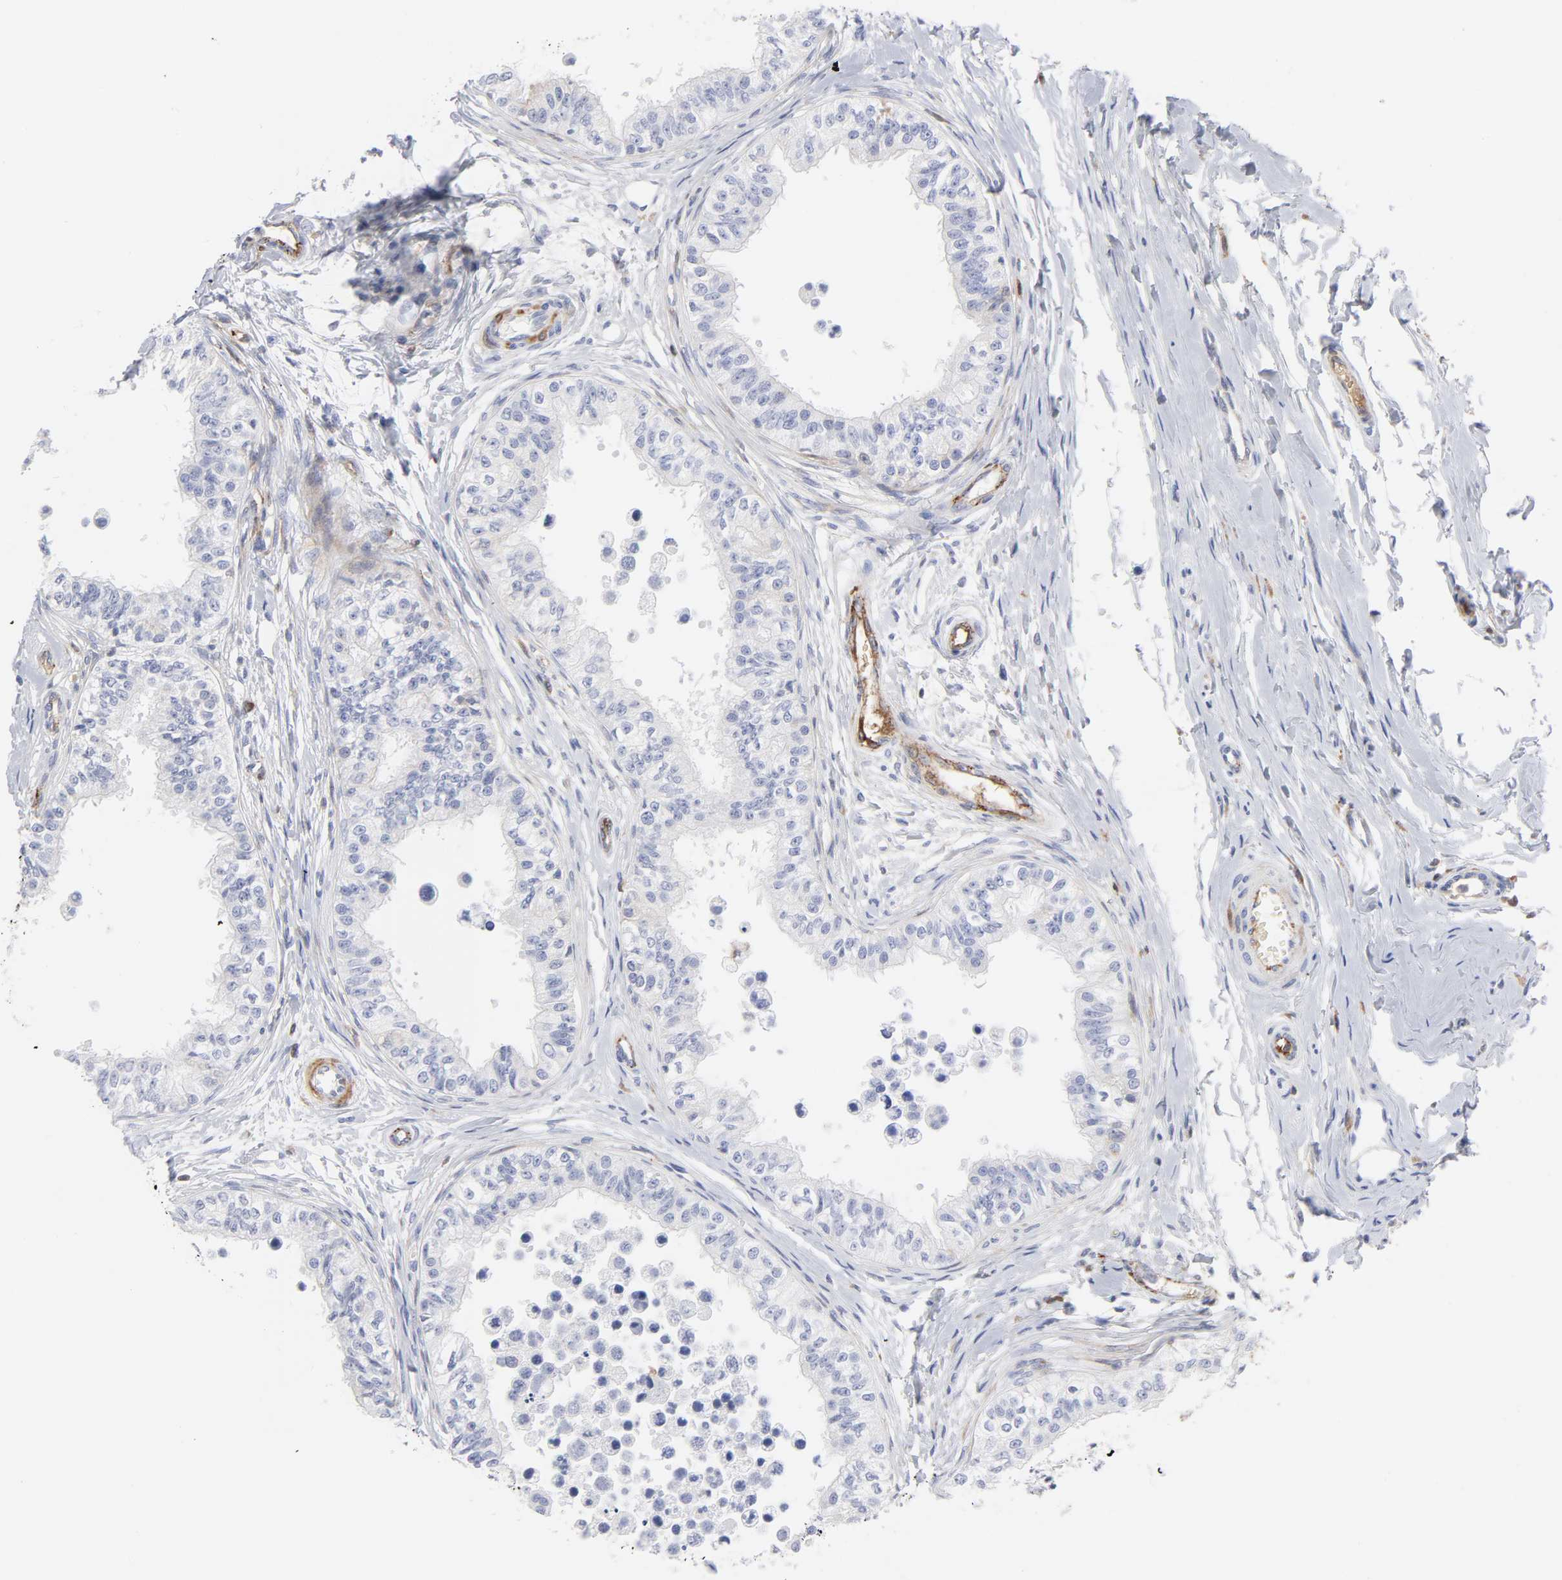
{"staining": {"intensity": "negative", "quantity": "none", "location": "none"}, "tissue": "epididymis", "cell_type": "Glandular cells", "image_type": "normal", "snomed": [{"axis": "morphology", "description": "Normal tissue, NOS"}, {"axis": "morphology", "description": "Adenocarcinoma, metastatic, NOS"}, {"axis": "topography", "description": "Testis"}, {"axis": "topography", "description": "Epididymis"}], "caption": "This is an immunohistochemistry (IHC) image of unremarkable human epididymis. There is no expression in glandular cells.", "gene": "PLAT", "patient": {"sex": "male", "age": 26}}